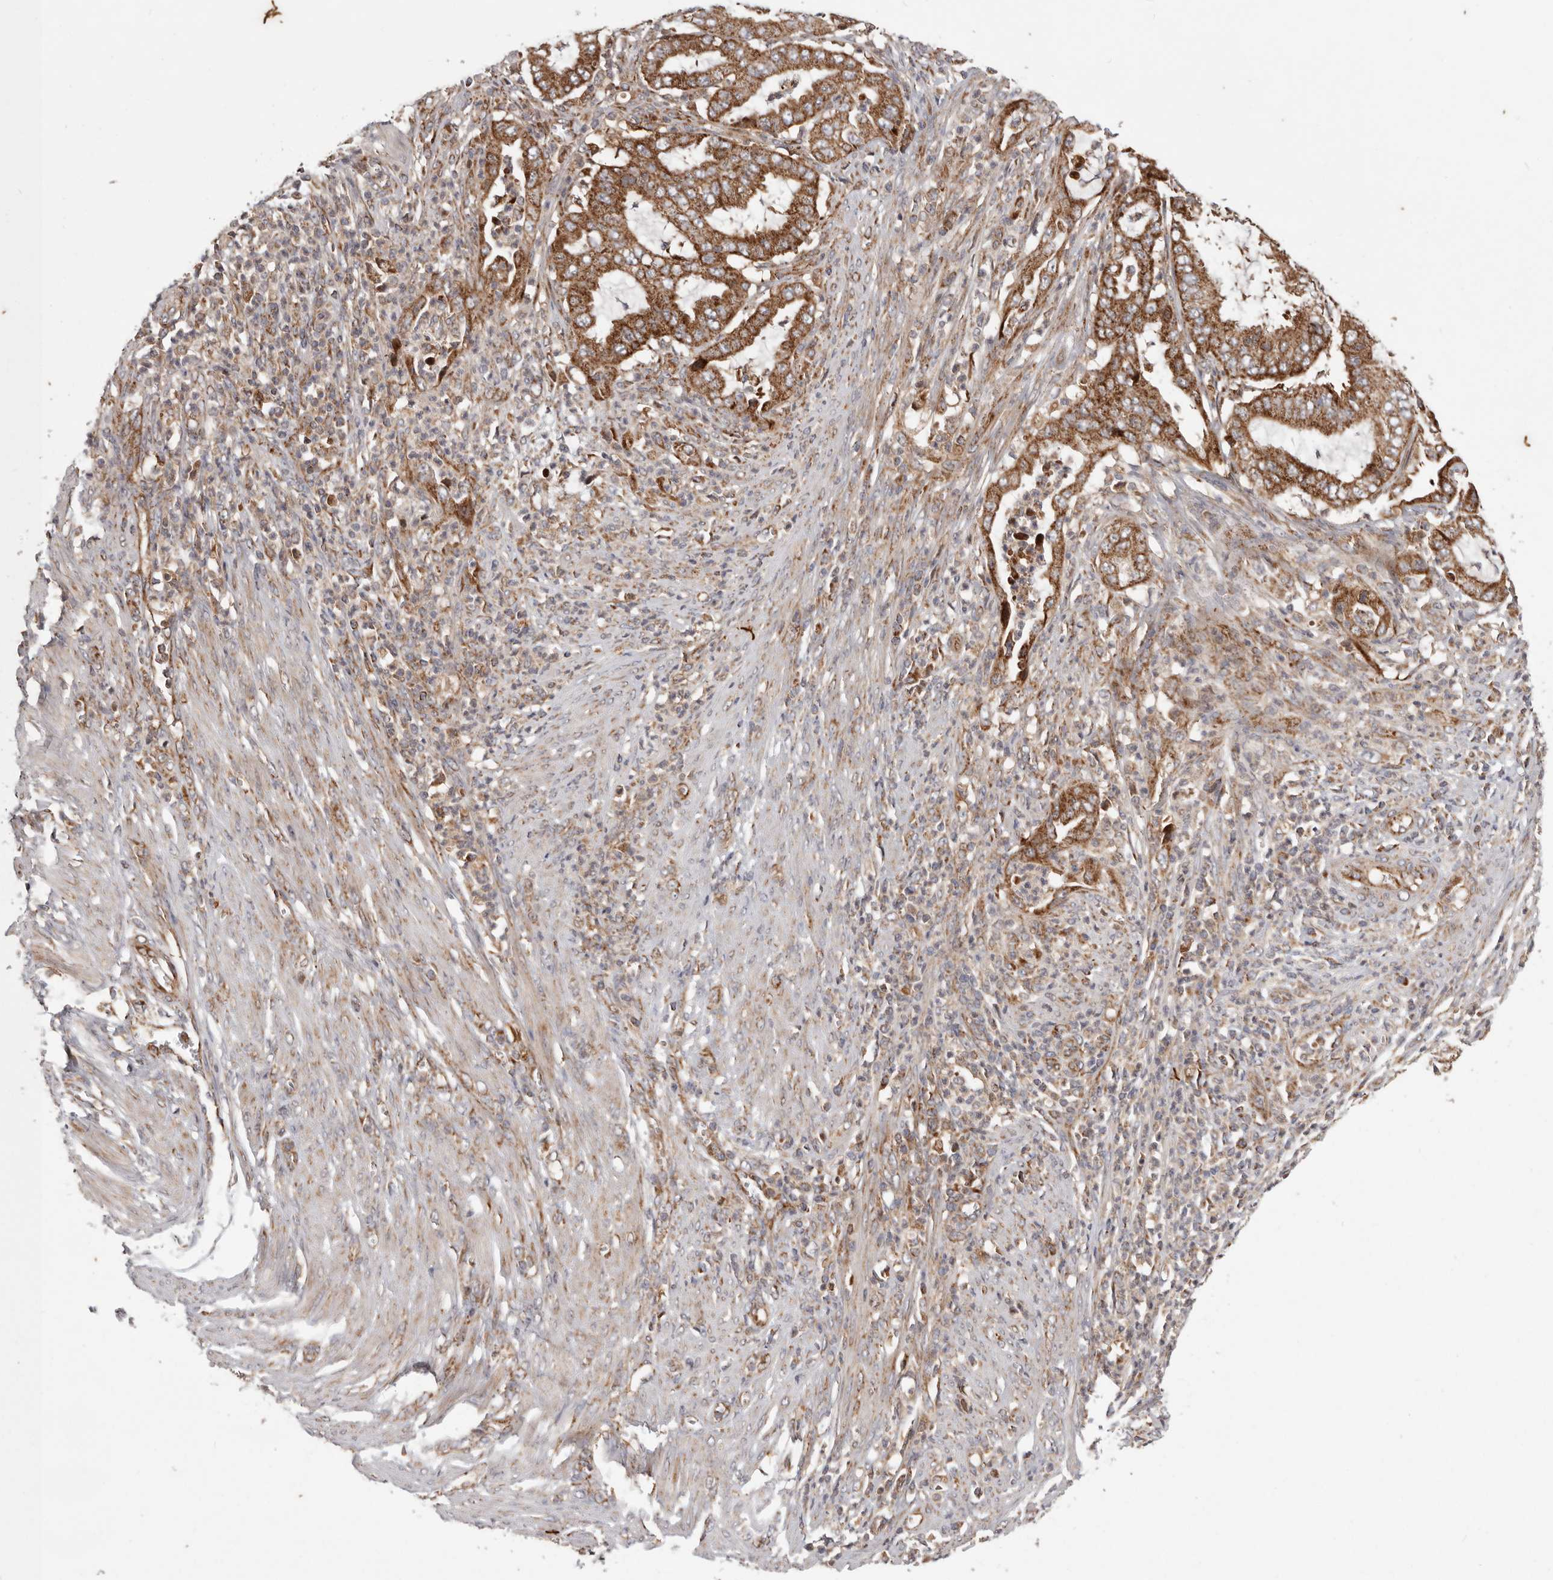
{"staining": {"intensity": "strong", "quantity": ">75%", "location": "cytoplasmic/membranous"}, "tissue": "endometrial cancer", "cell_type": "Tumor cells", "image_type": "cancer", "snomed": [{"axis": "morphology", "description": "Adenocarcinoma, NOS"}, {"axis": "topography", "description": "Endometrium"}], "caption": "Protein staining of endometrial cancer tissue demonstrates strong cytoplasmic/membranous expression in about >75% of tumor cells. The staining was performed using DAB, with brown indicating positive protein expression. Nuclei are stained blue with hematoxylin.", "gene": "MRPS10", "patient": {"sex": "female", "age": 51}}